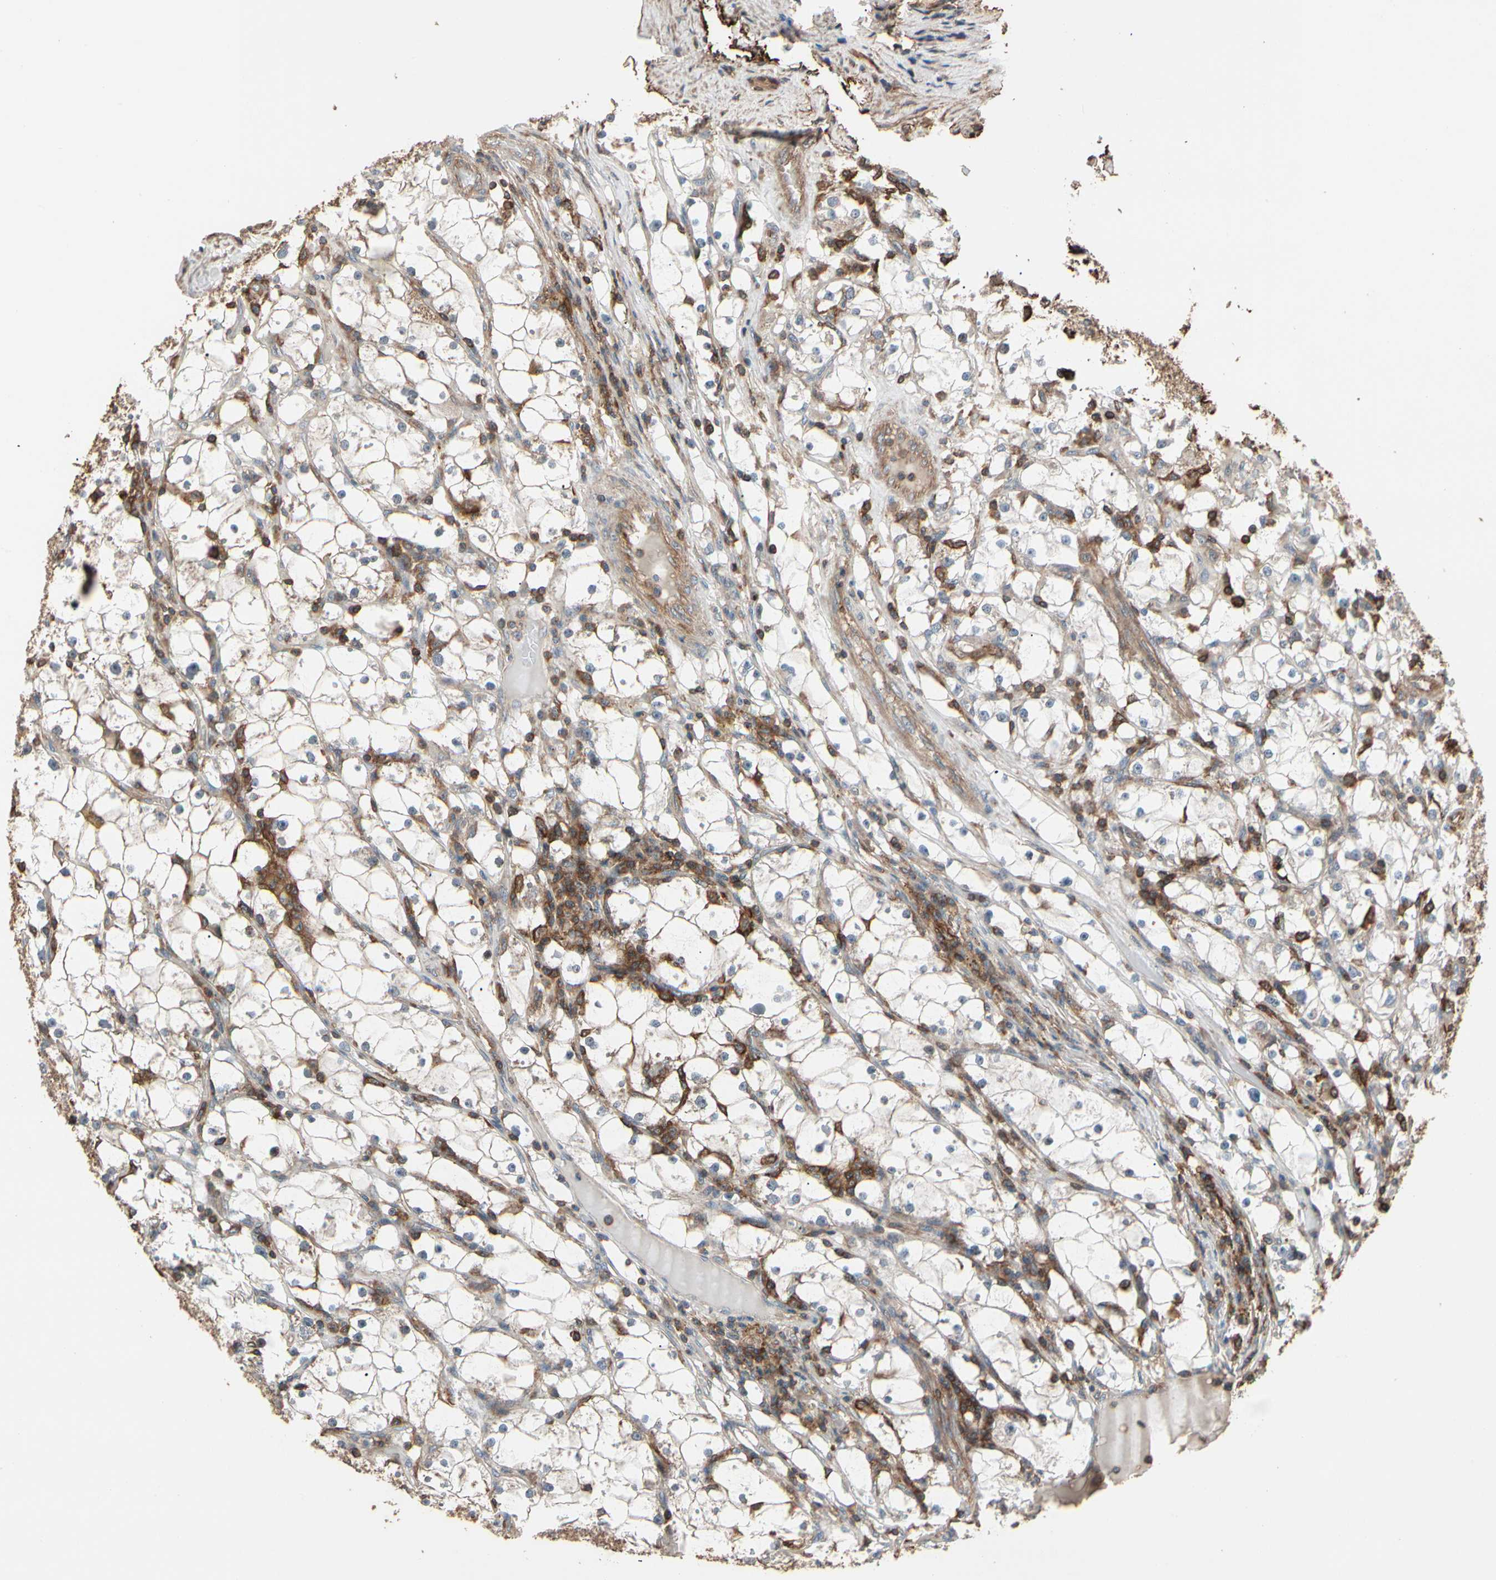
{"staining": {"intensity": "negative", "quantity": "none", "location": "none"}, "tissue": "renal cancer", "cell_type": "Tumor cells", "image_type": "cancer", "snomed": [{"axis": "morphology", "description": "Adenocarcinoma, NOS"}, {"axis": "topography", "description": "Kidney"}], "caption": "Immunohistochemistry (IHC) of renal adenocarcinoma demonstrates no positivity in tumor cells. (Brightfield microscopy of DAB (3,3'-diaminobenzidine) immunohistochemistry at high magnification).", "gene": "MAPK13", "patient": {"sex": "male", "age": 56}}